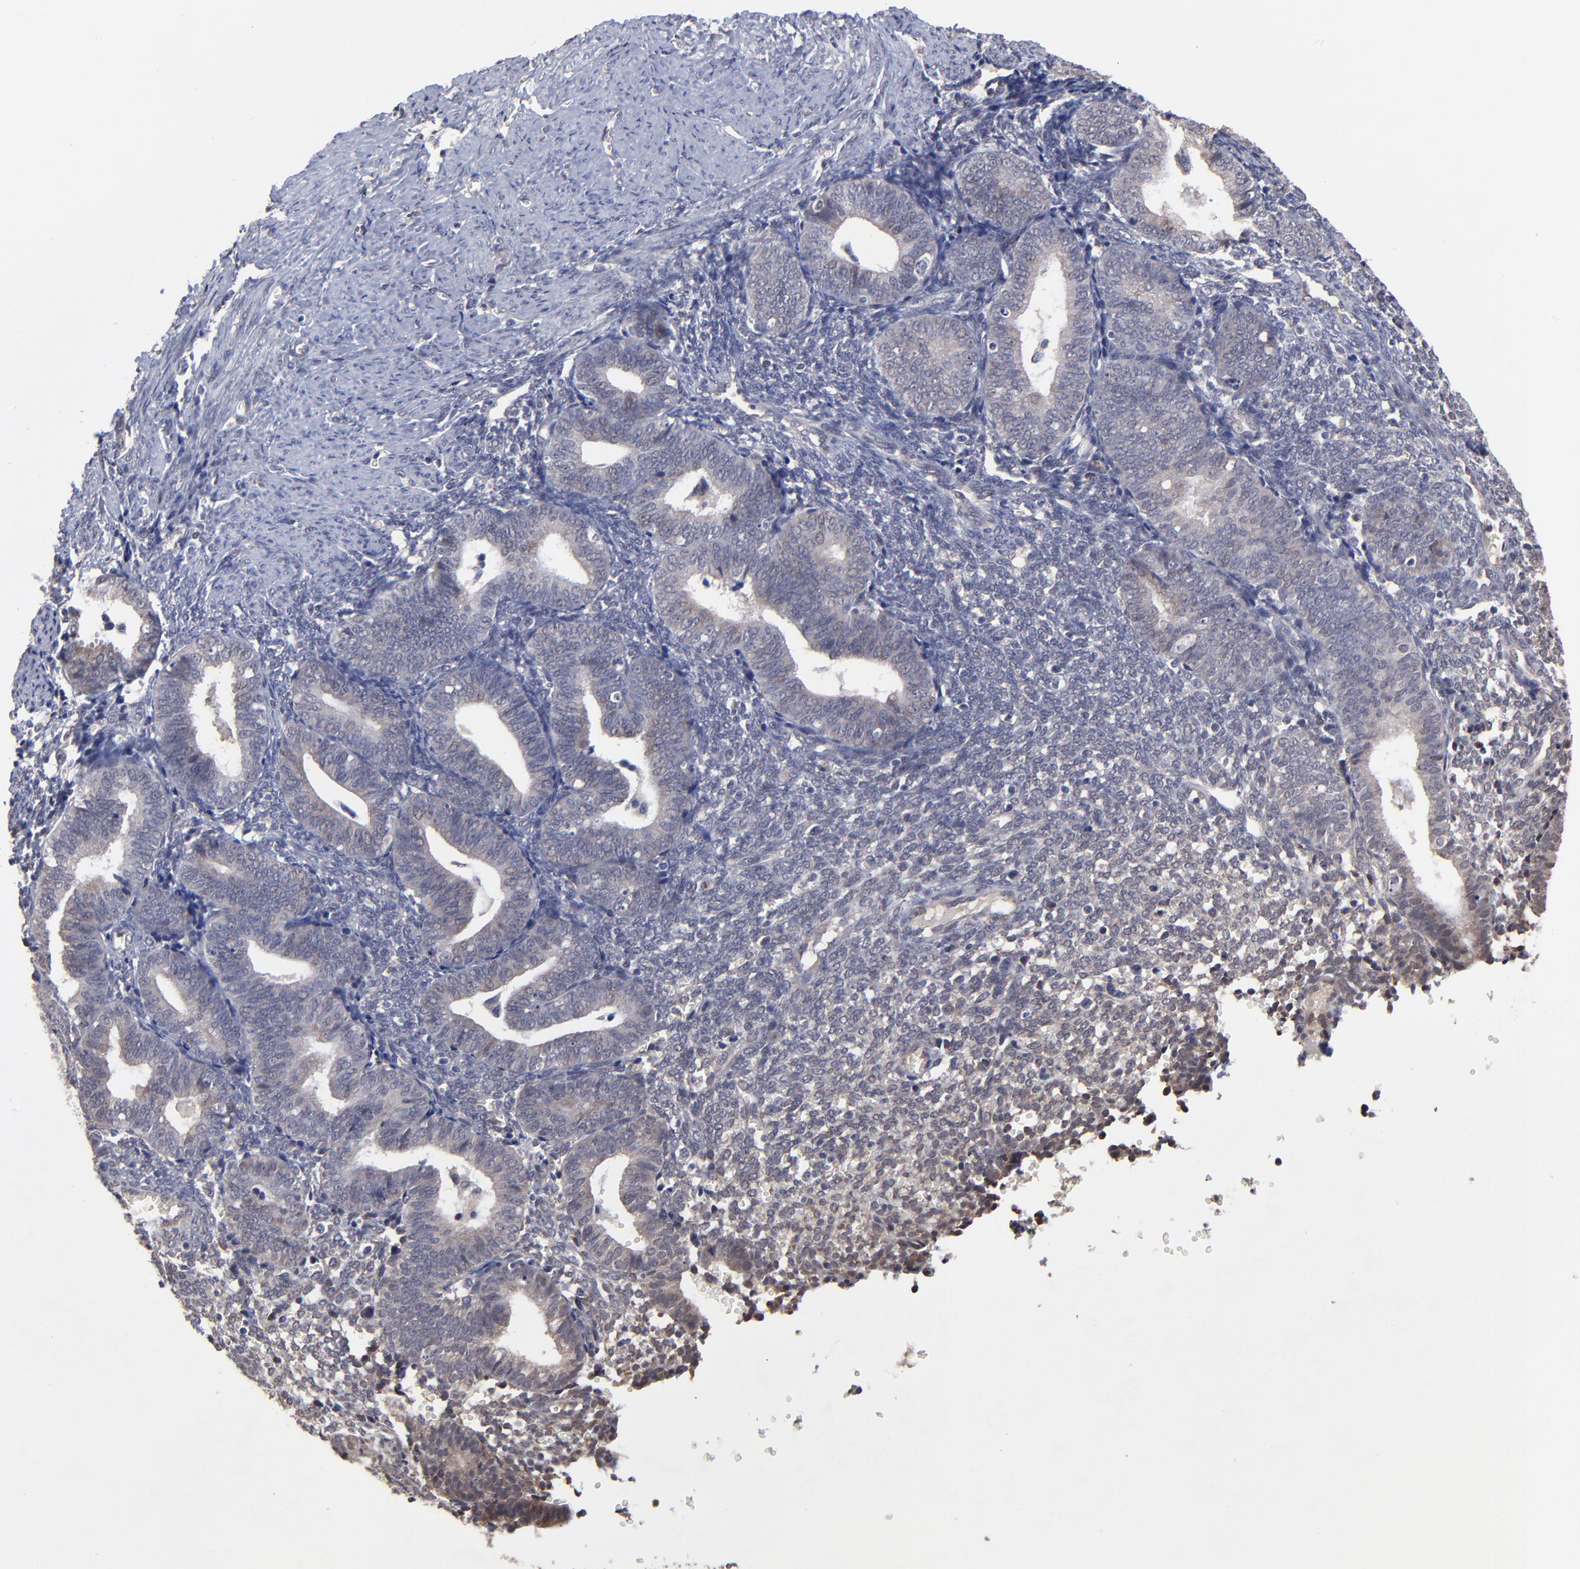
{"staining": {"intensity": "negative", "quantity": "none", "location": "none"}, "tissue": "endometrium", "cell_type": "Cells in endometrial stroma", "image_type": "normal", "snomed": [{"axis": "morphology", "description": "Normal tissue, NOS"}, {"axis": "topography", "description": "Endometrium"}], "caption": "Image shows no significant protein positivity in cells in endometrial stroma of normal endometrium.", "gene": "CHL1", "patient": {"sex": "female", "age": 61}}